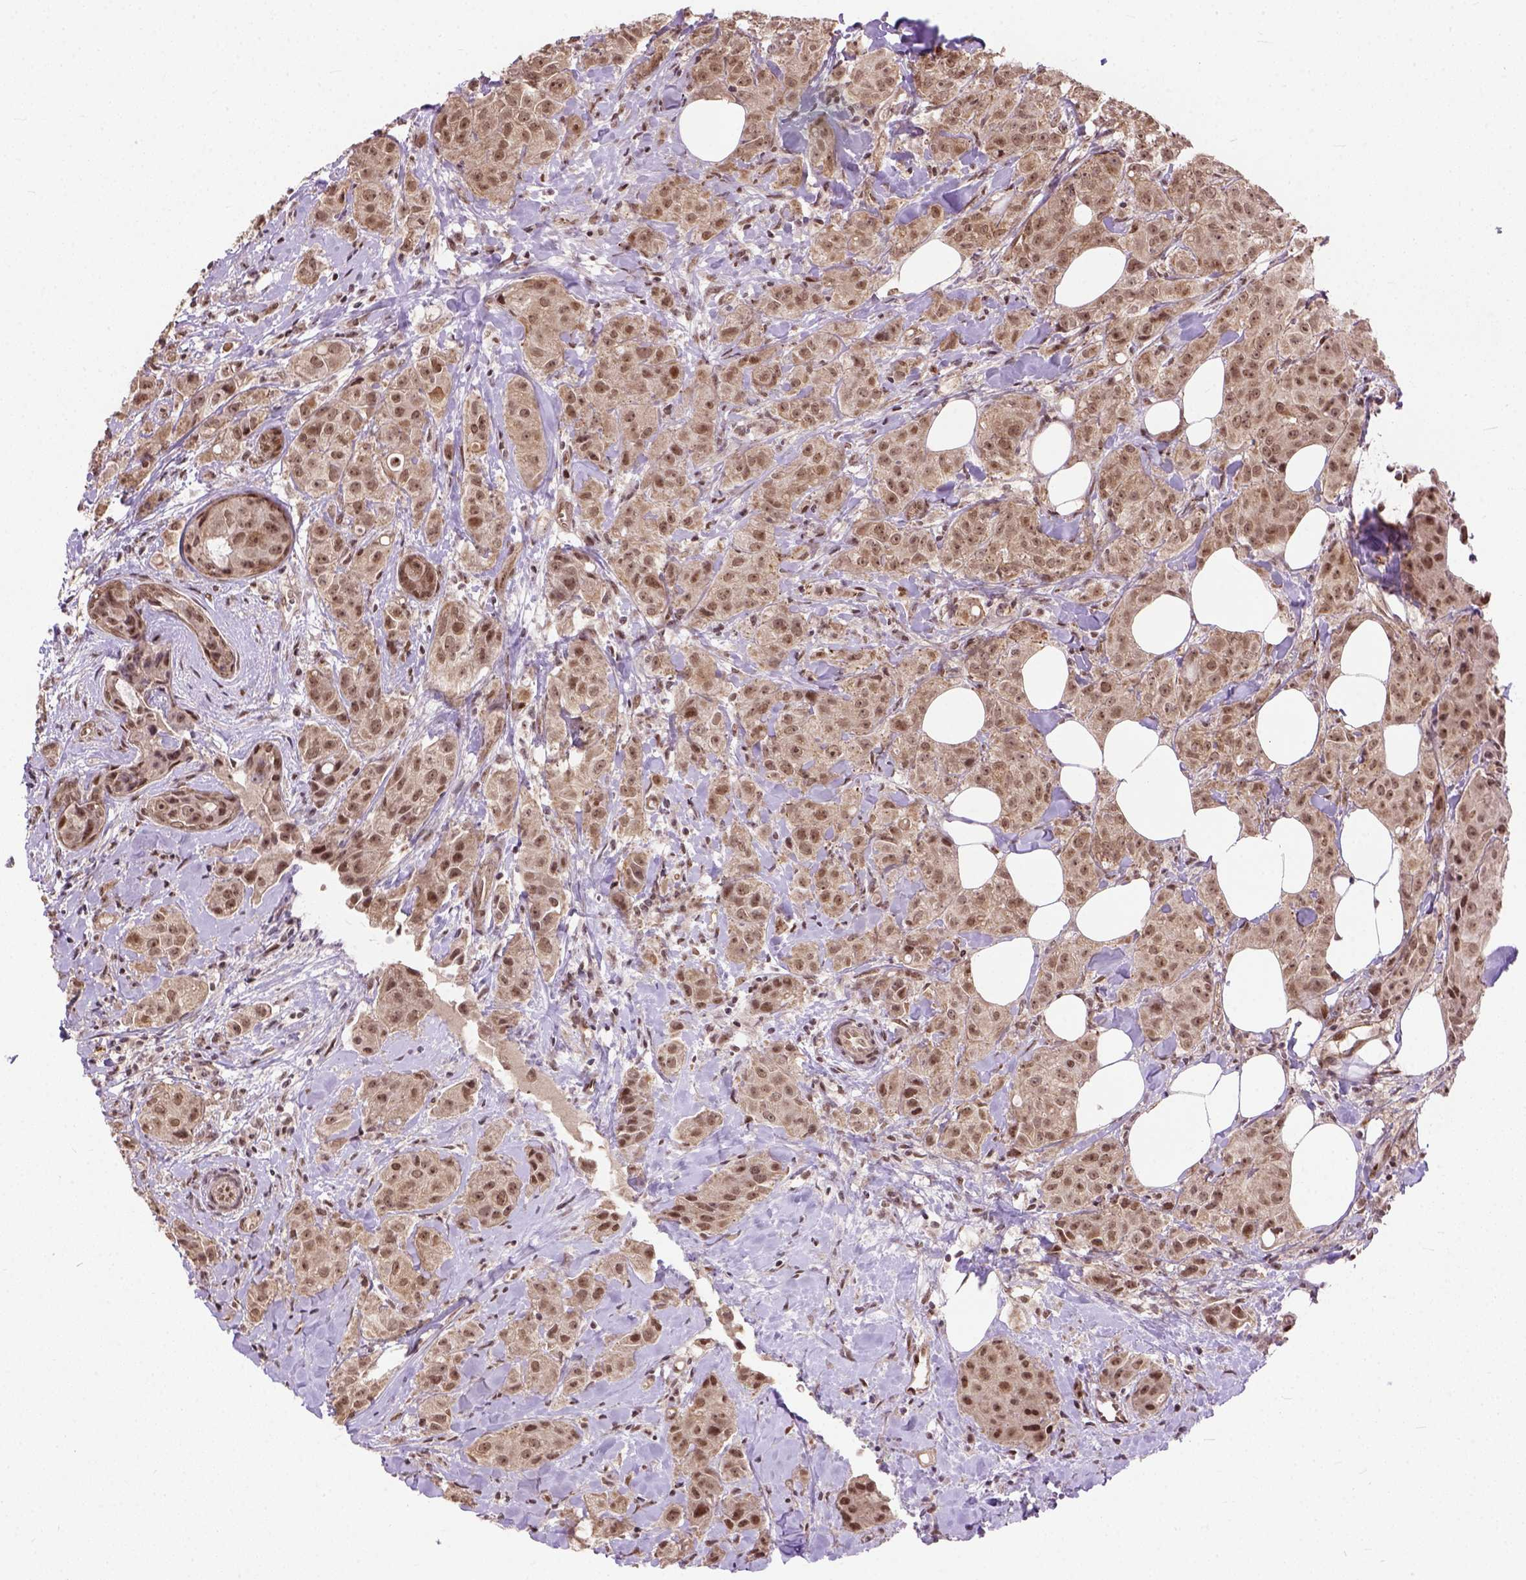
{"staining": {"intensity": "moderate", "quantity": ">75%", "location": "nuclear"}, "tissue": "breast cancer", "cell_type": "Tumor cells", "image_type": "cancer", "snomed": [{"axis": "morphology", "description": "Duct carcinoma"}, {"axis": "topography", "description": "Breast"}], "caption": "High-magnification brightfield microscopy of breast cancer stained with DAB (3,3'-diaminobenzidine) (brown) and counterstained with hematoxylin (blue). tumor cells exhibit moderate nuclear expression is present in approximately>75% of cells.", "gene": "ZNF630", "patient": {"sex": "female", "age": 43}}